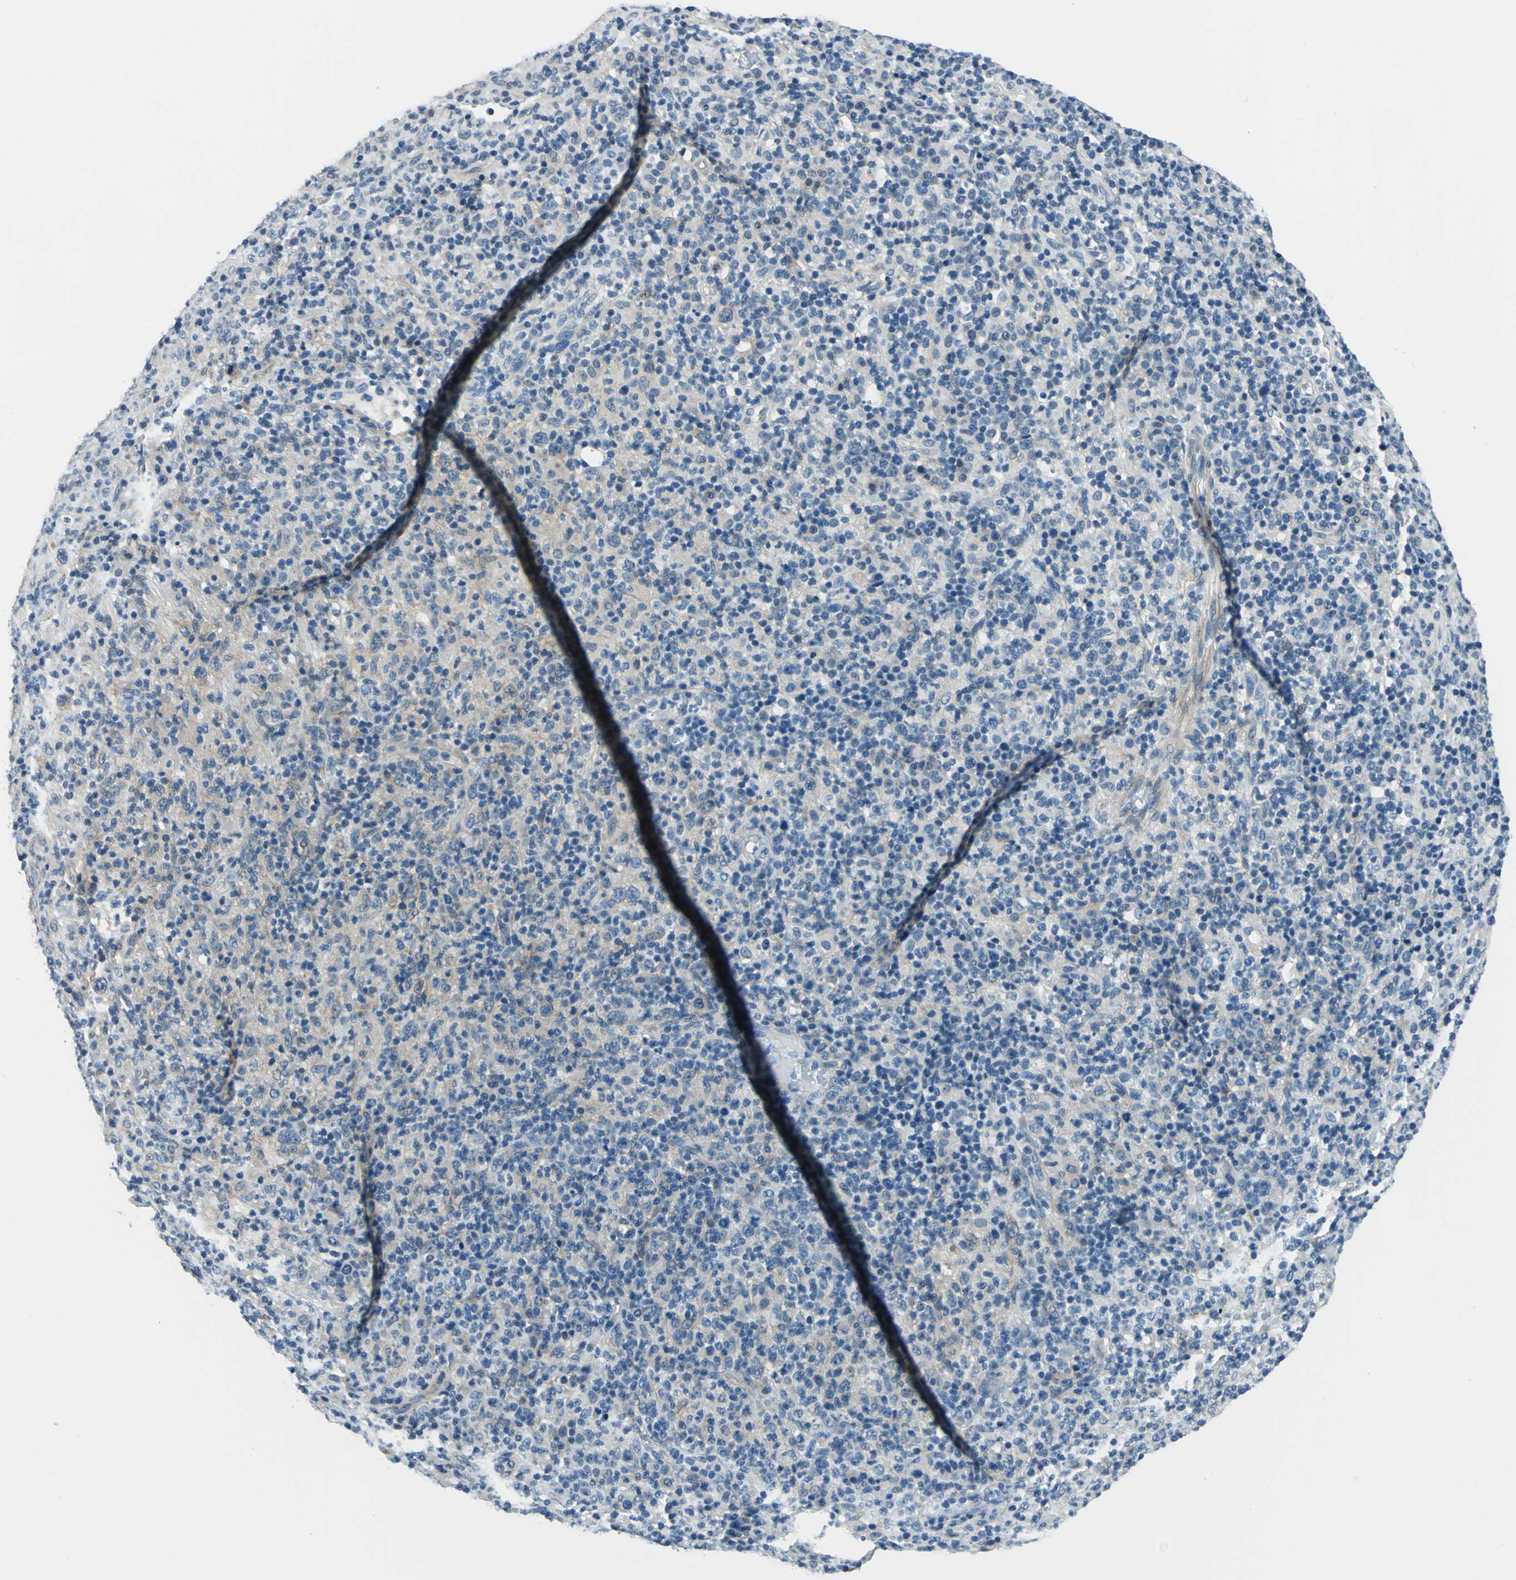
{"staining": {"intensity": "weak", "quantity": "<25%", "location": "cytoplasmic/membranous"}, "tissue": "lymphoma", "cell_type": "Tumor cells", "image_type": "cancer", "snomed": [{"axis": "morphology", "description": "Hodgkin's disease, NOS"}, {"axis": "topography", "description": "Lymph node"}], "caption": "Tumor cells are negative for protein expression in human lymphoma. (IHC, brightfield microscopy, high magnification).", "gene": "CDC42EP1", "patient": {"sex": "male", "age": 65}}